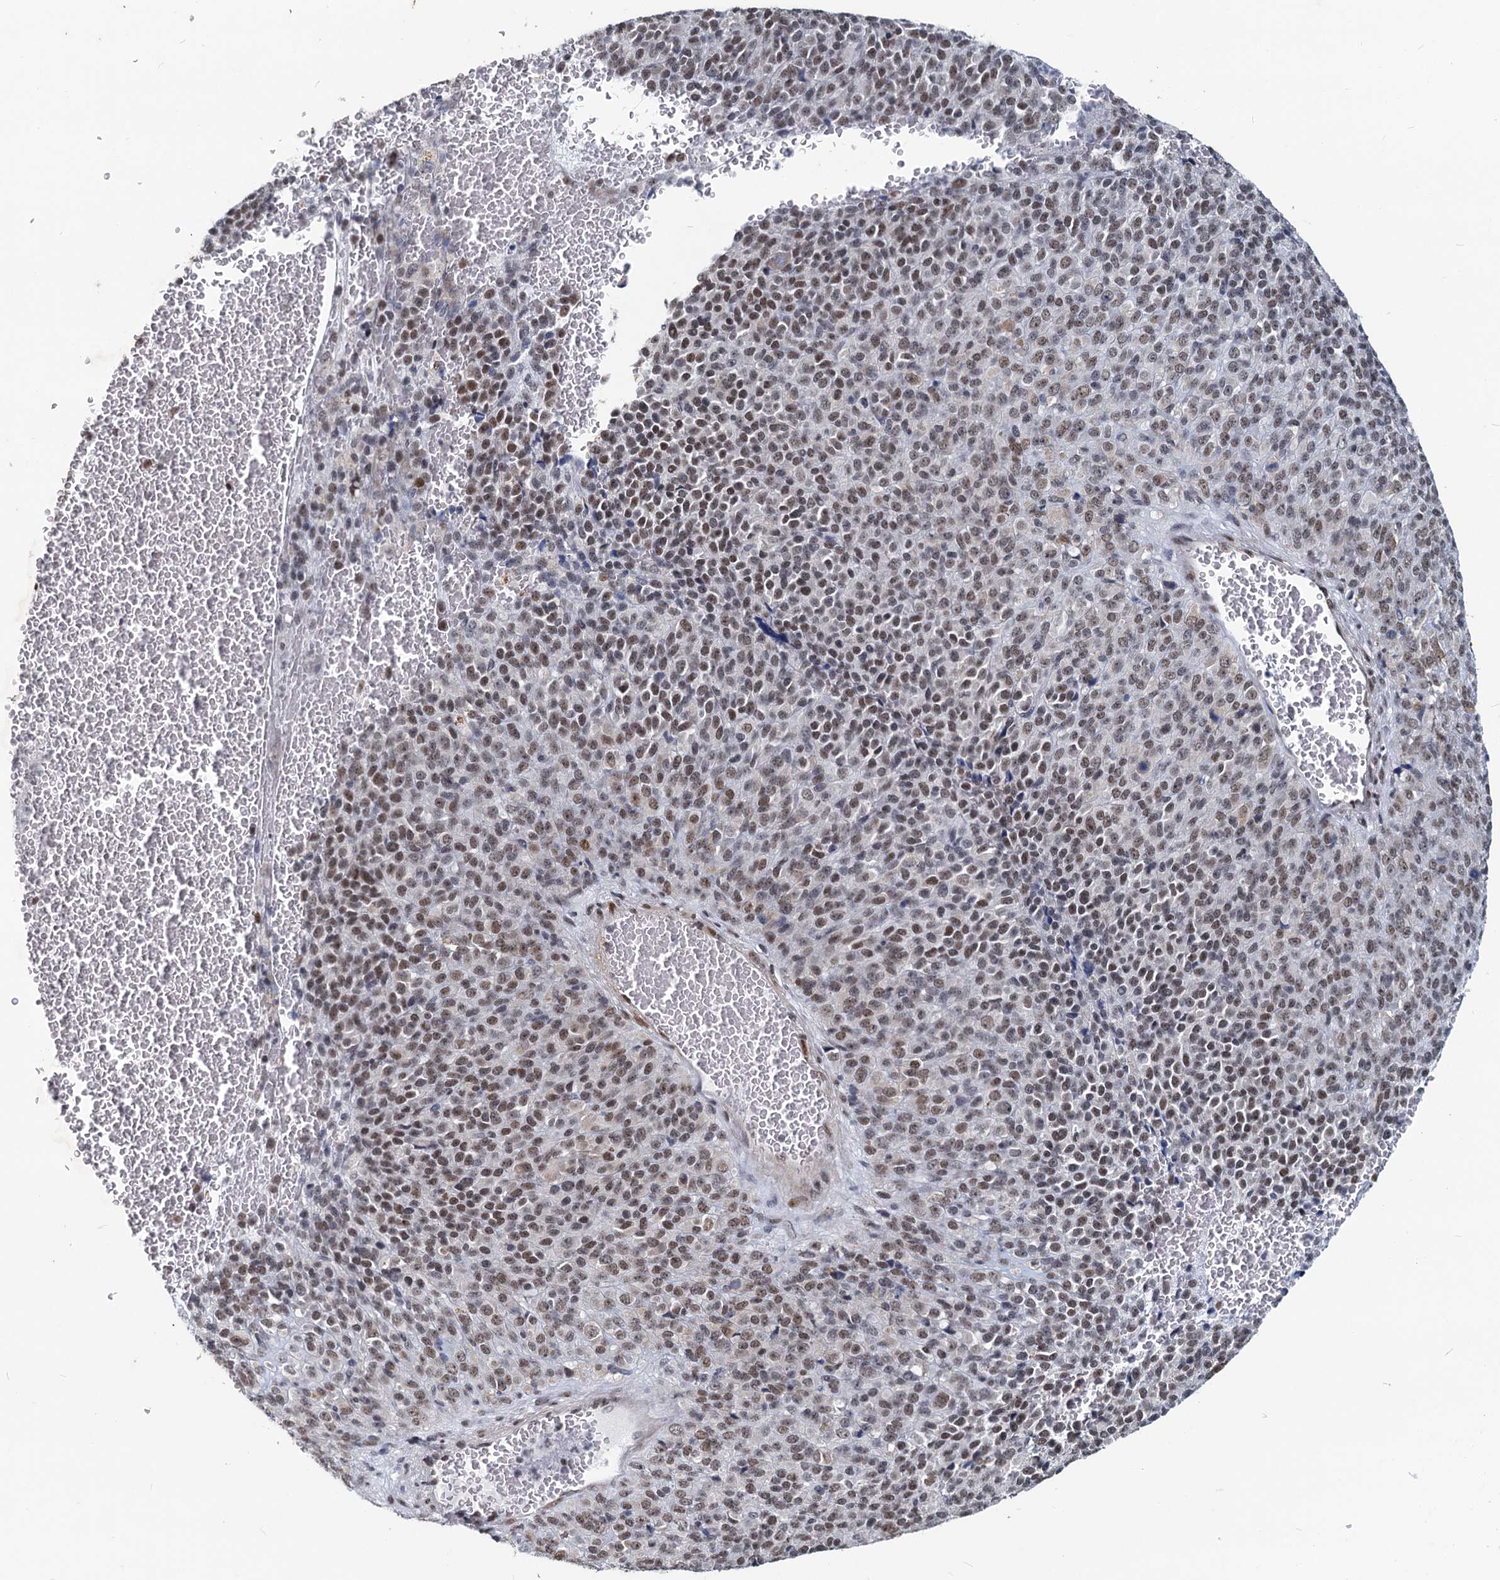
{"staining": {"intensity": "moderate", "quantity": ">75%", "location": "nuclear"}, "tissue": "melanoma", "cell_type": "Tumor cells", "image_type": "cancer", "snomed": [{"axis": "morphology", "description": "Malignant melanoma, Metastatic site"}, {"axis": "topography", "description": "Brain"}], "caption": "This image exhibits IHC staining of human melanoma, with medium moderate nuclear staining in about >75% of tumor cells.", "gene": "METTL14", "patient": {"sex": "female", "age": 56}}